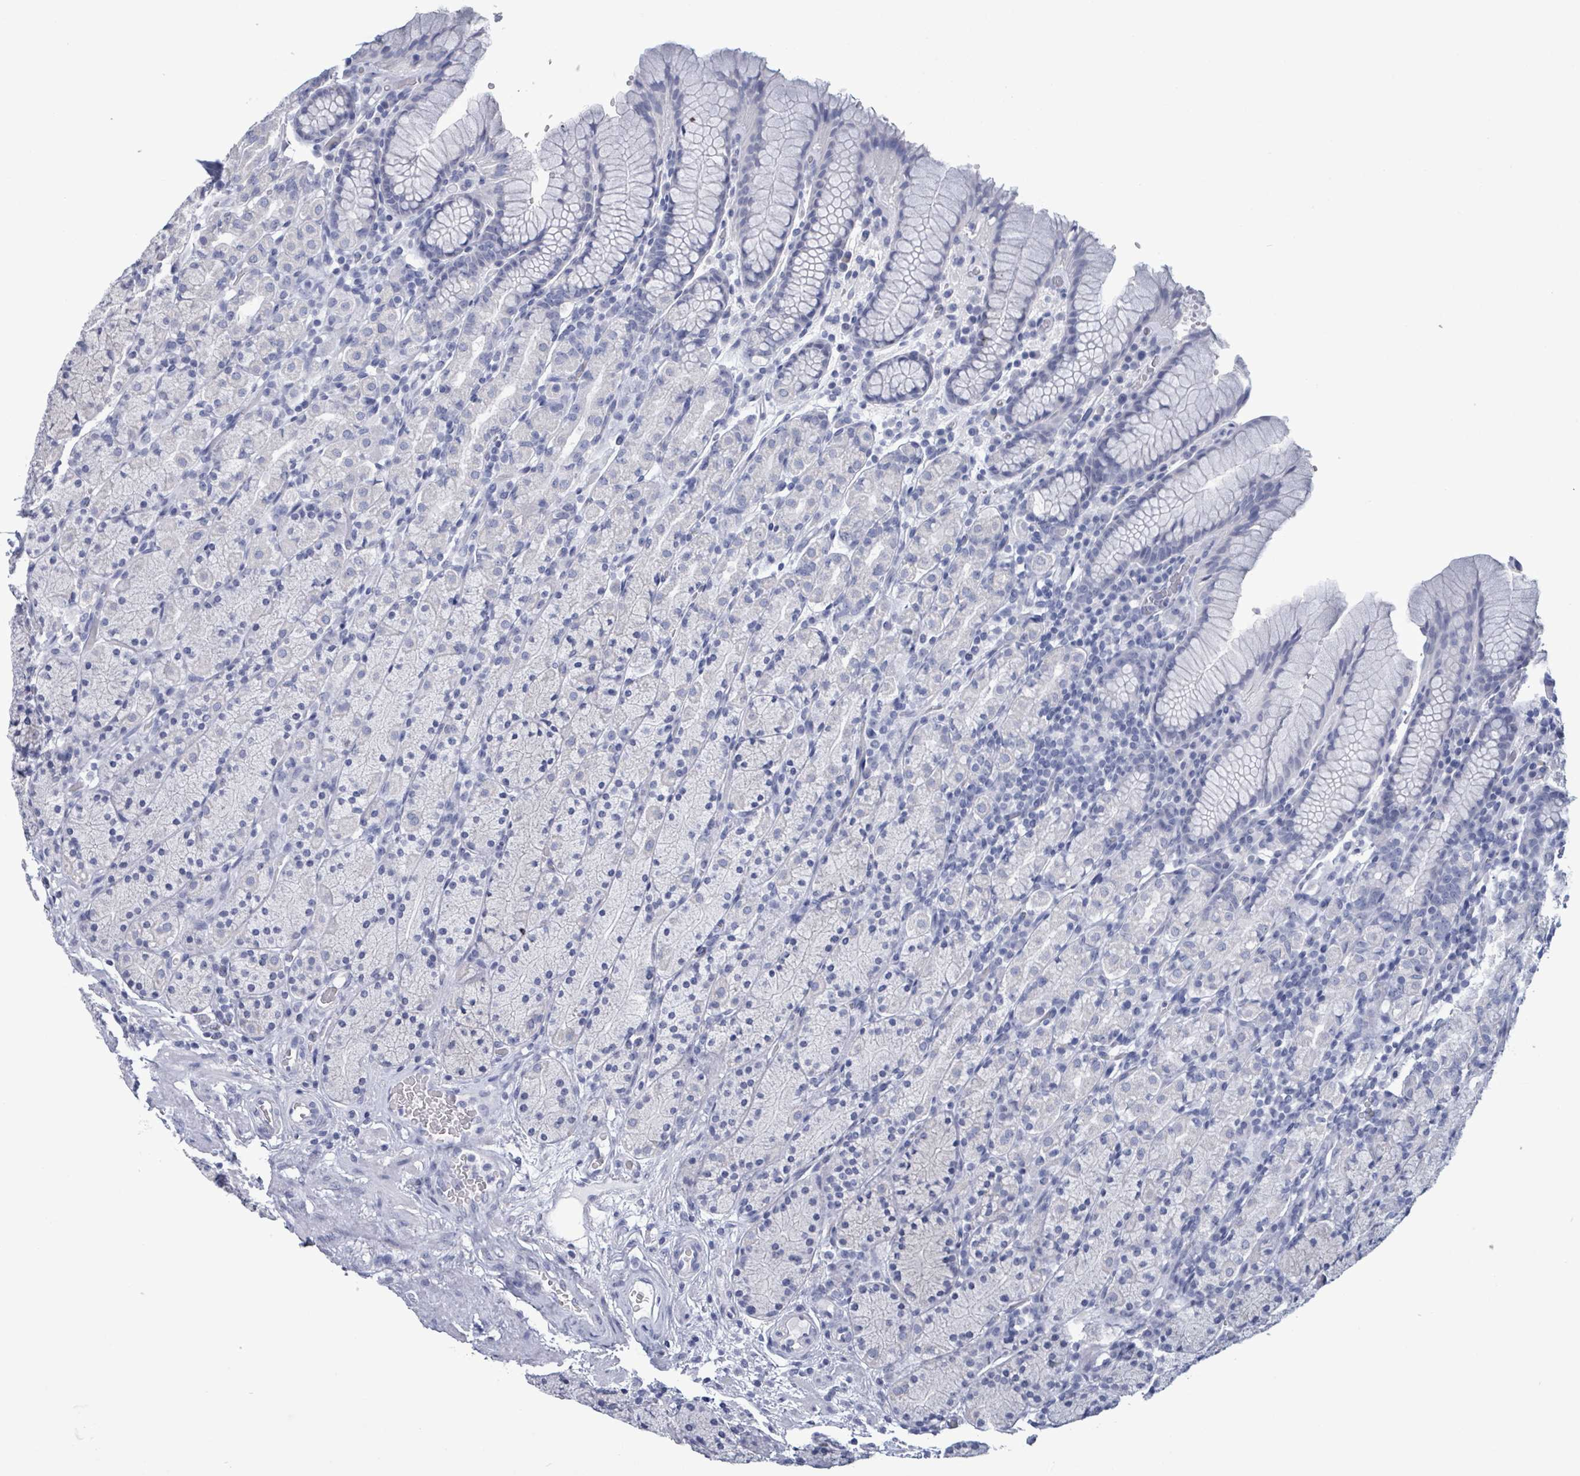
{"staining": {"intensity": "negative", "quantity": "none", "location": "none"}, "tissue": "stomach", "cell_type": "Glandular cells", "image_type": "normal", "snomed": [{"axis": "morphology", "description": "Normal tissue, NOS"}, {"axis": "topography", "description": "Stomach, upper"}, {"axis": "topography", "description": "Stomach"}], "caption": "Protein analysis of unremarkable stomach demonstrates no significant staining in glandular cells.", "gene": "NKX2", "patient": {"sex": "male", "age": 62}}